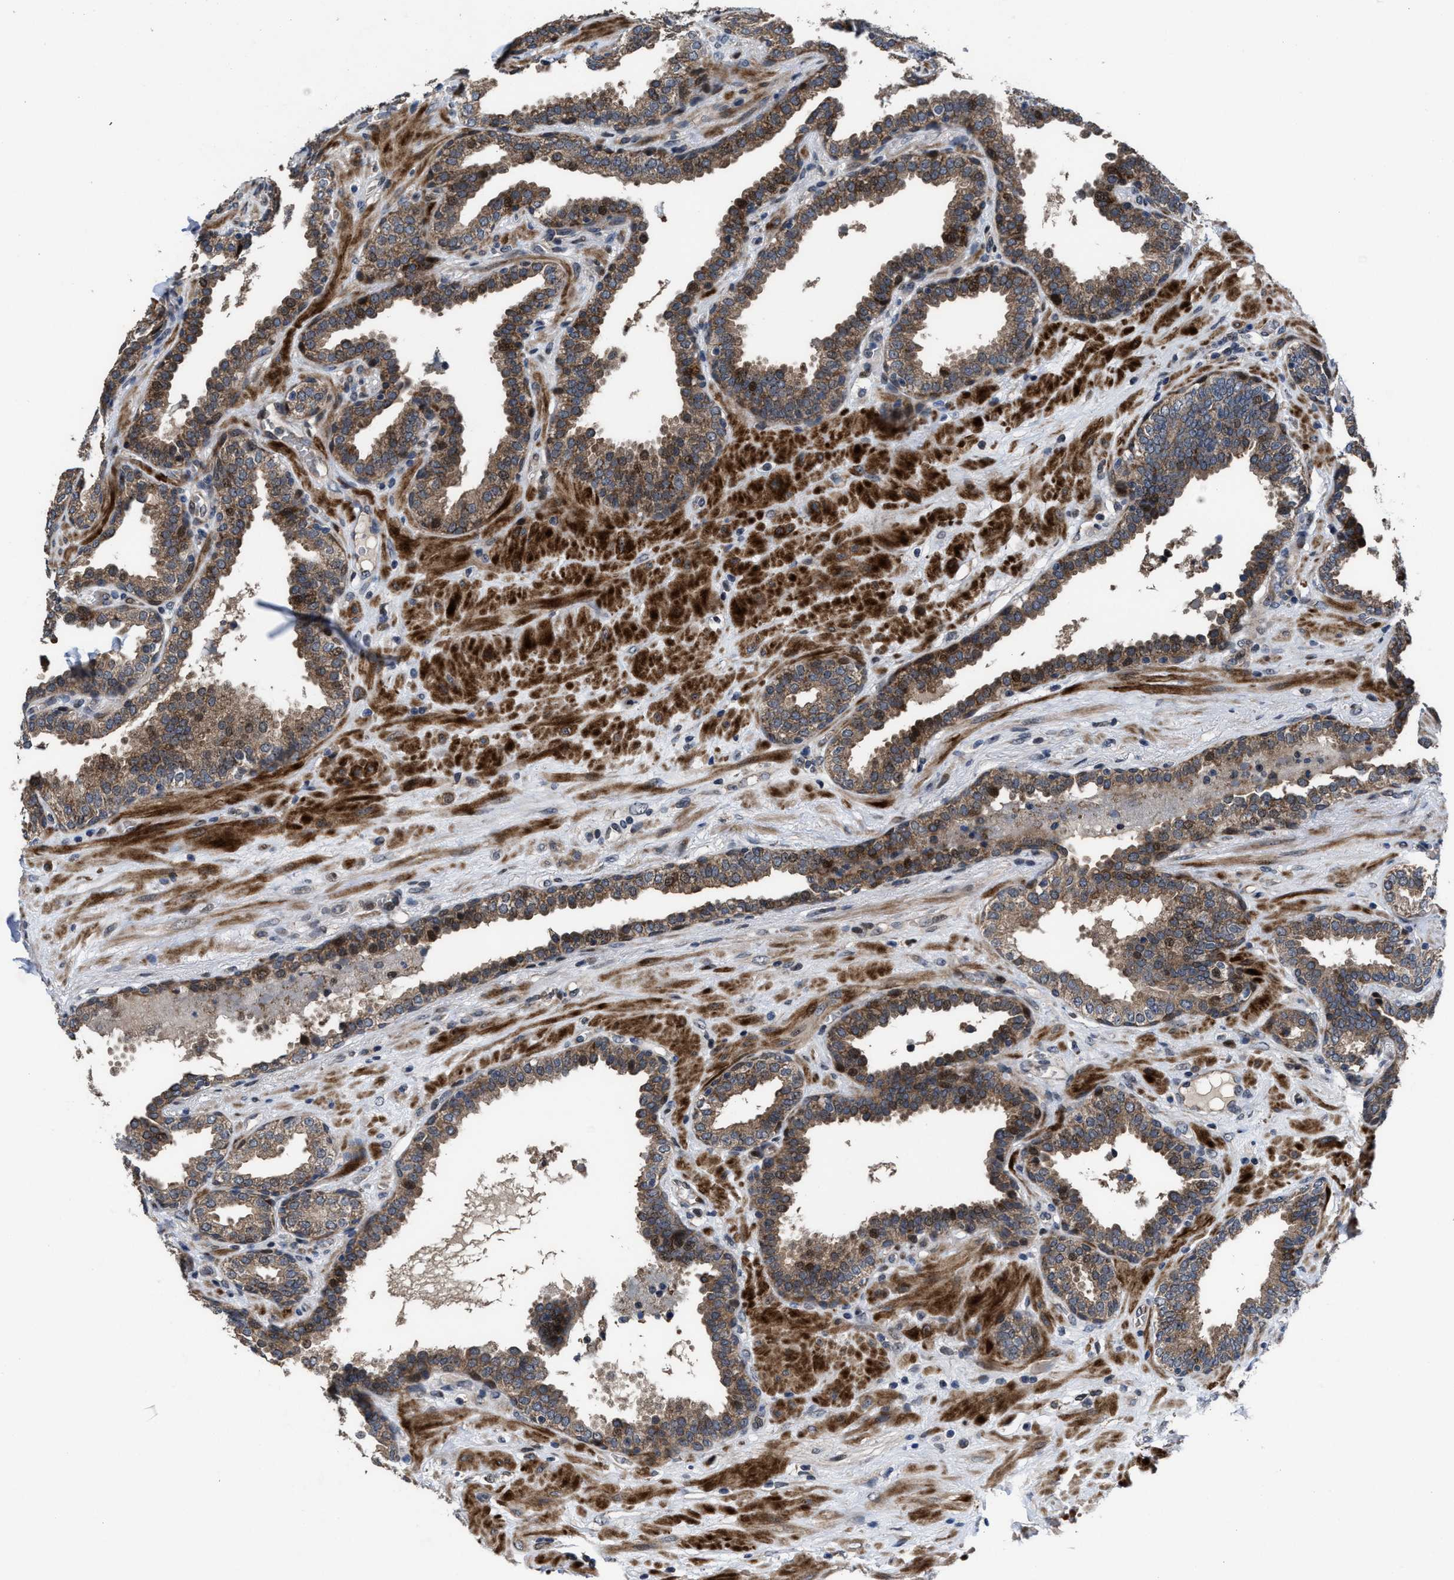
{"staining": {"intensity": "moderate", "quantity": ">75%", "location": "cytoplasmic/membranous"}, "tissue": "prostate", "cell_type": "Glandular cells", "image_type": "normal", "snomed": [{"axis": "morphology", "description": "Normal tissue, NOS"}, {"axis": "topography", "description": "Prostate"}], "caption": "The micrograph shows immunohistochemical staining of unremarkable prostate. There is moderate cytoplasmic/membranous positivity is identified in about >75% of glandular cells.", "gene": "HAUS6", "patient": {"sex": "male", "age": 51}}